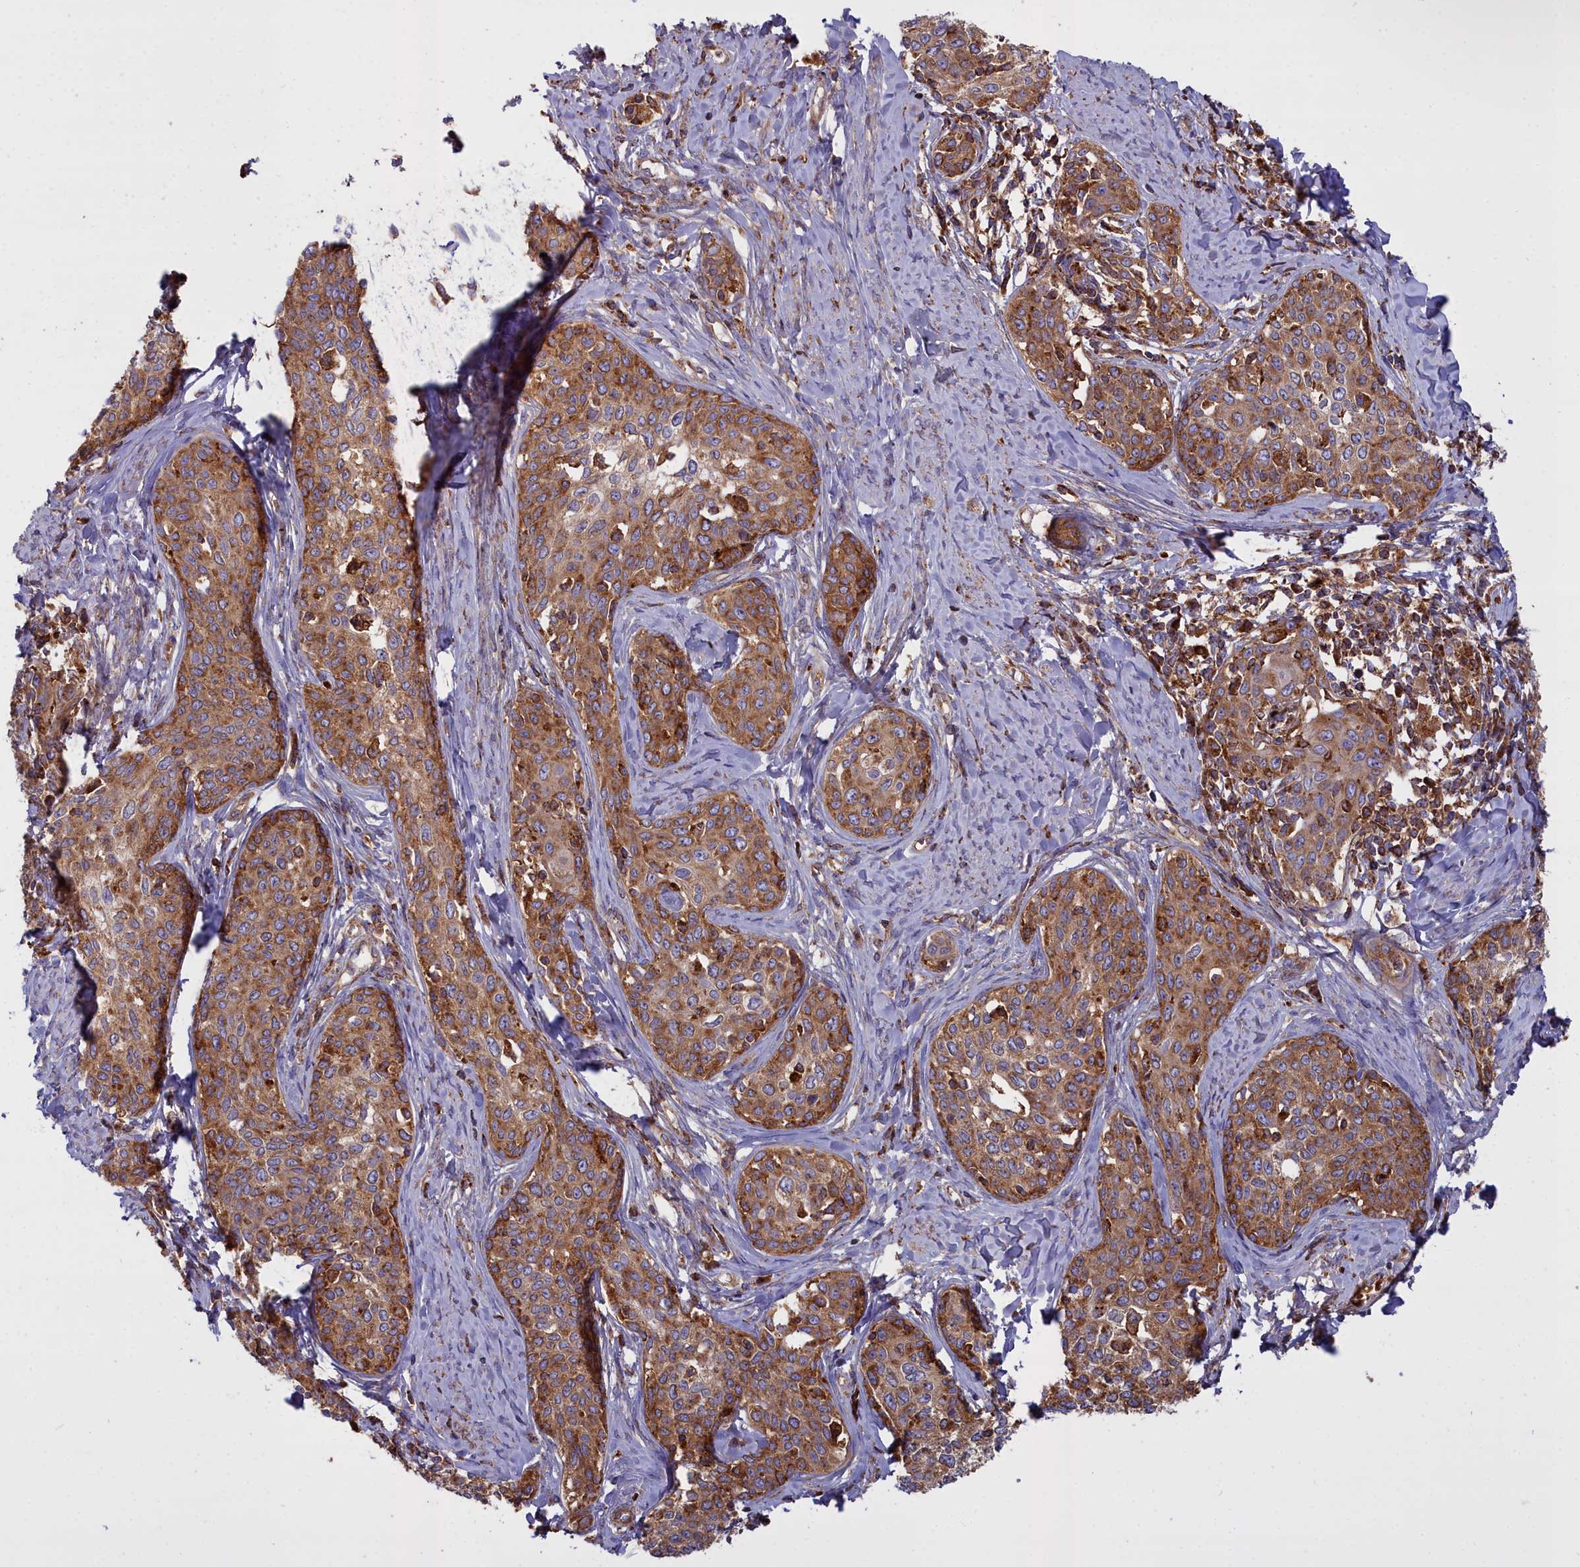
{"staining": {"intensity": "moderate", "quantity": ">75%", "location": "cytoplasmic/membranous"}, "tissue": "cervical cancer", "cell_type": "Tumor cells", "image_type": "cancer", "snomed": [{"axis": "morphology", "description": "Squamous cell carcinoma, NOS"}, {"axis": "morphology", "description": "Adenocarcinoma, NOS"}, {"axis": "topography", "description": "Cervix"}], "caption": "A high-resolution micrograph shows IHC staining of adenocarcinoma (cervical), which demonstrates moderate cytoplasmic/membranous staining in about >75% of tumor cells. (DAB = brown stain, brightfield microscopy at high magnification).", "gene": "LNPEP", "patient": {"sex": "female", "age": 52}}